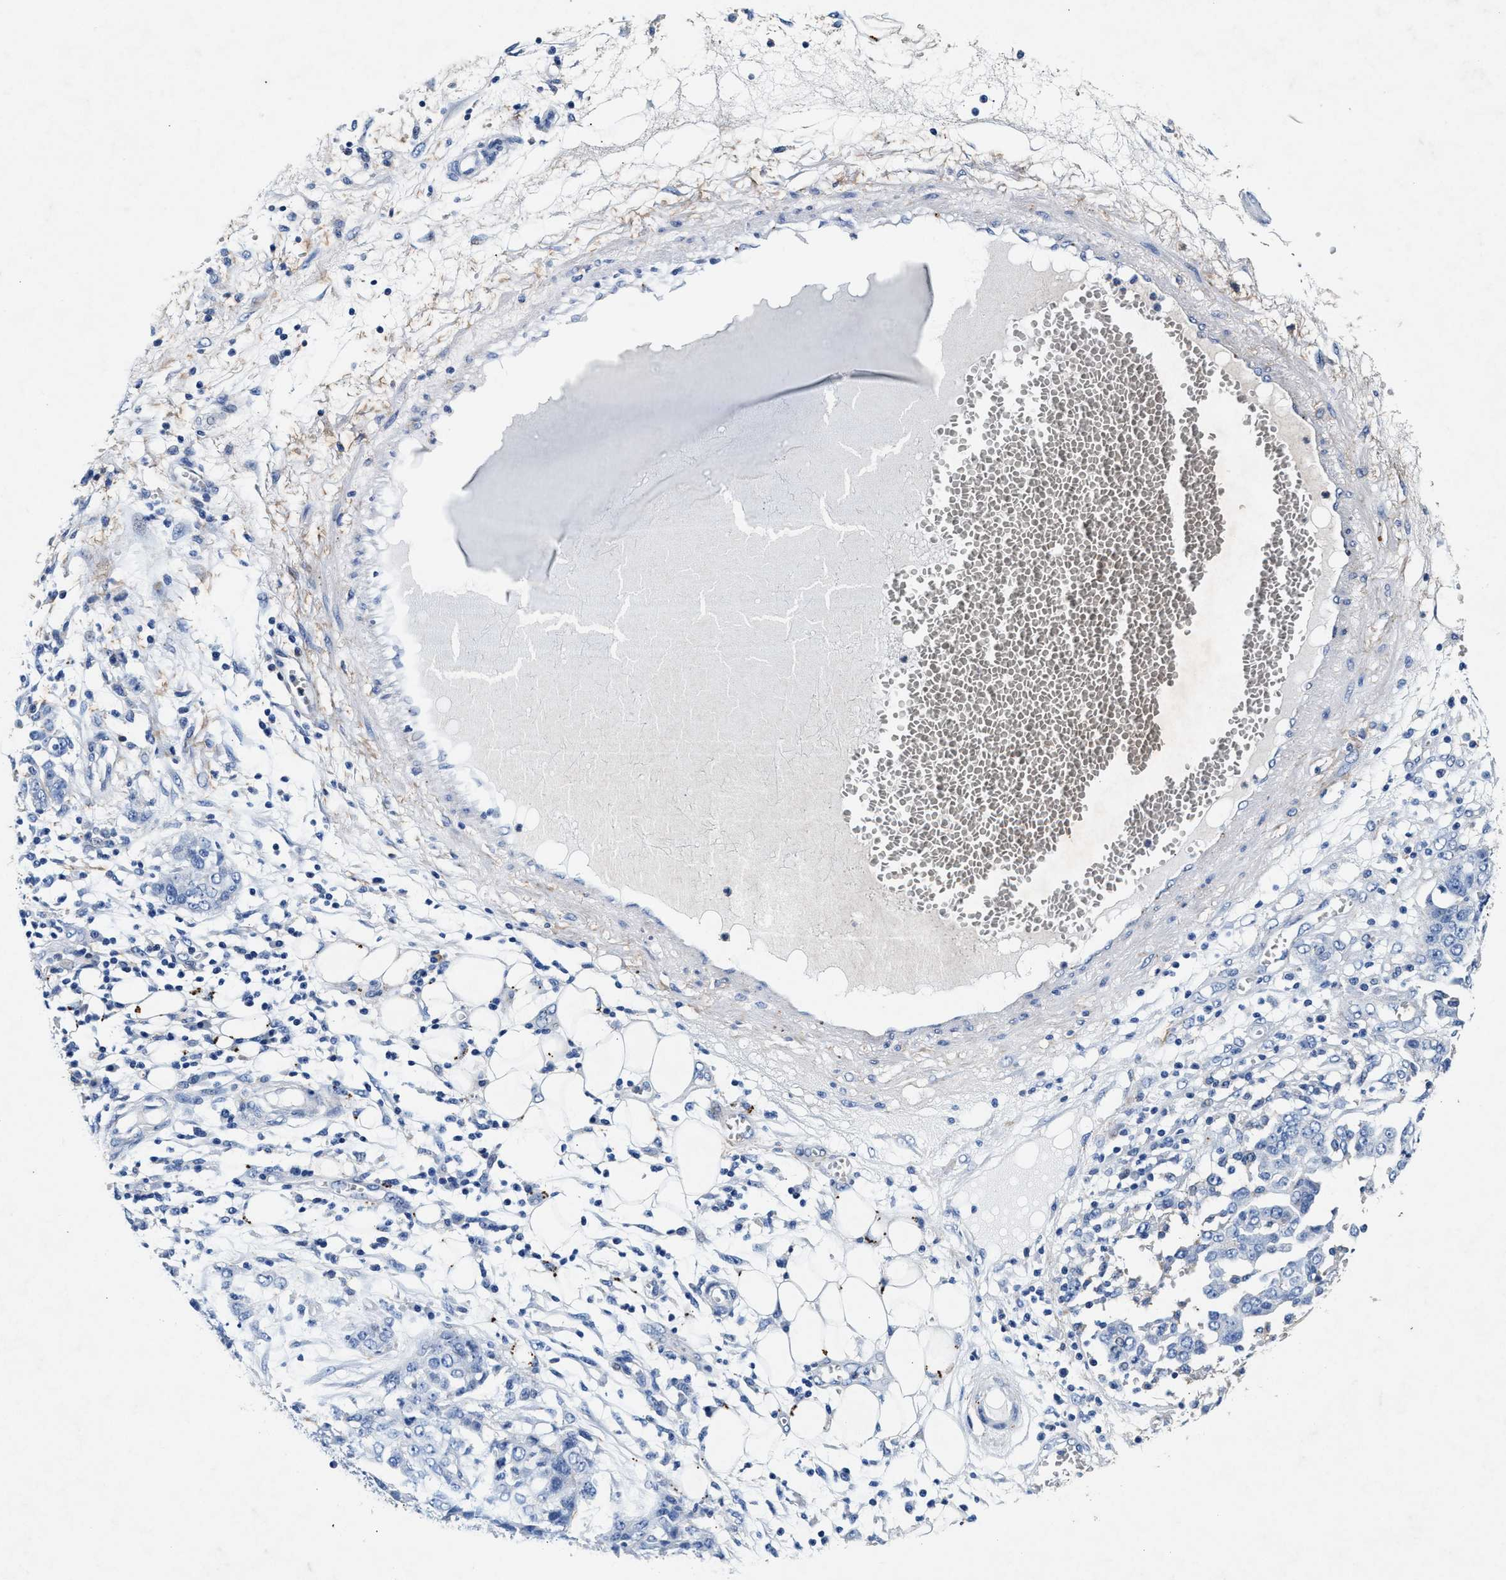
{"staining": {"intensity": "negative", "quantity": "none", "location": "none"}, "tissue": "ovarian cancer", "cell_type": "Tumor cells", "image_type": "cancer", "snomed": [{"axis": "morphology", "description": "Cystadenocarcinoma, serous, NOS"}, {"axis": "topography", "description": "Soft tissue"}, {"axis": "topography", "description": "Ovary"}], "caption": "Histopathology image shows no protein staining in tumor cells of ovarian cancer tissue.", "gene": "SLC8A1", "patient": {"sex": "female", "age": 57}}